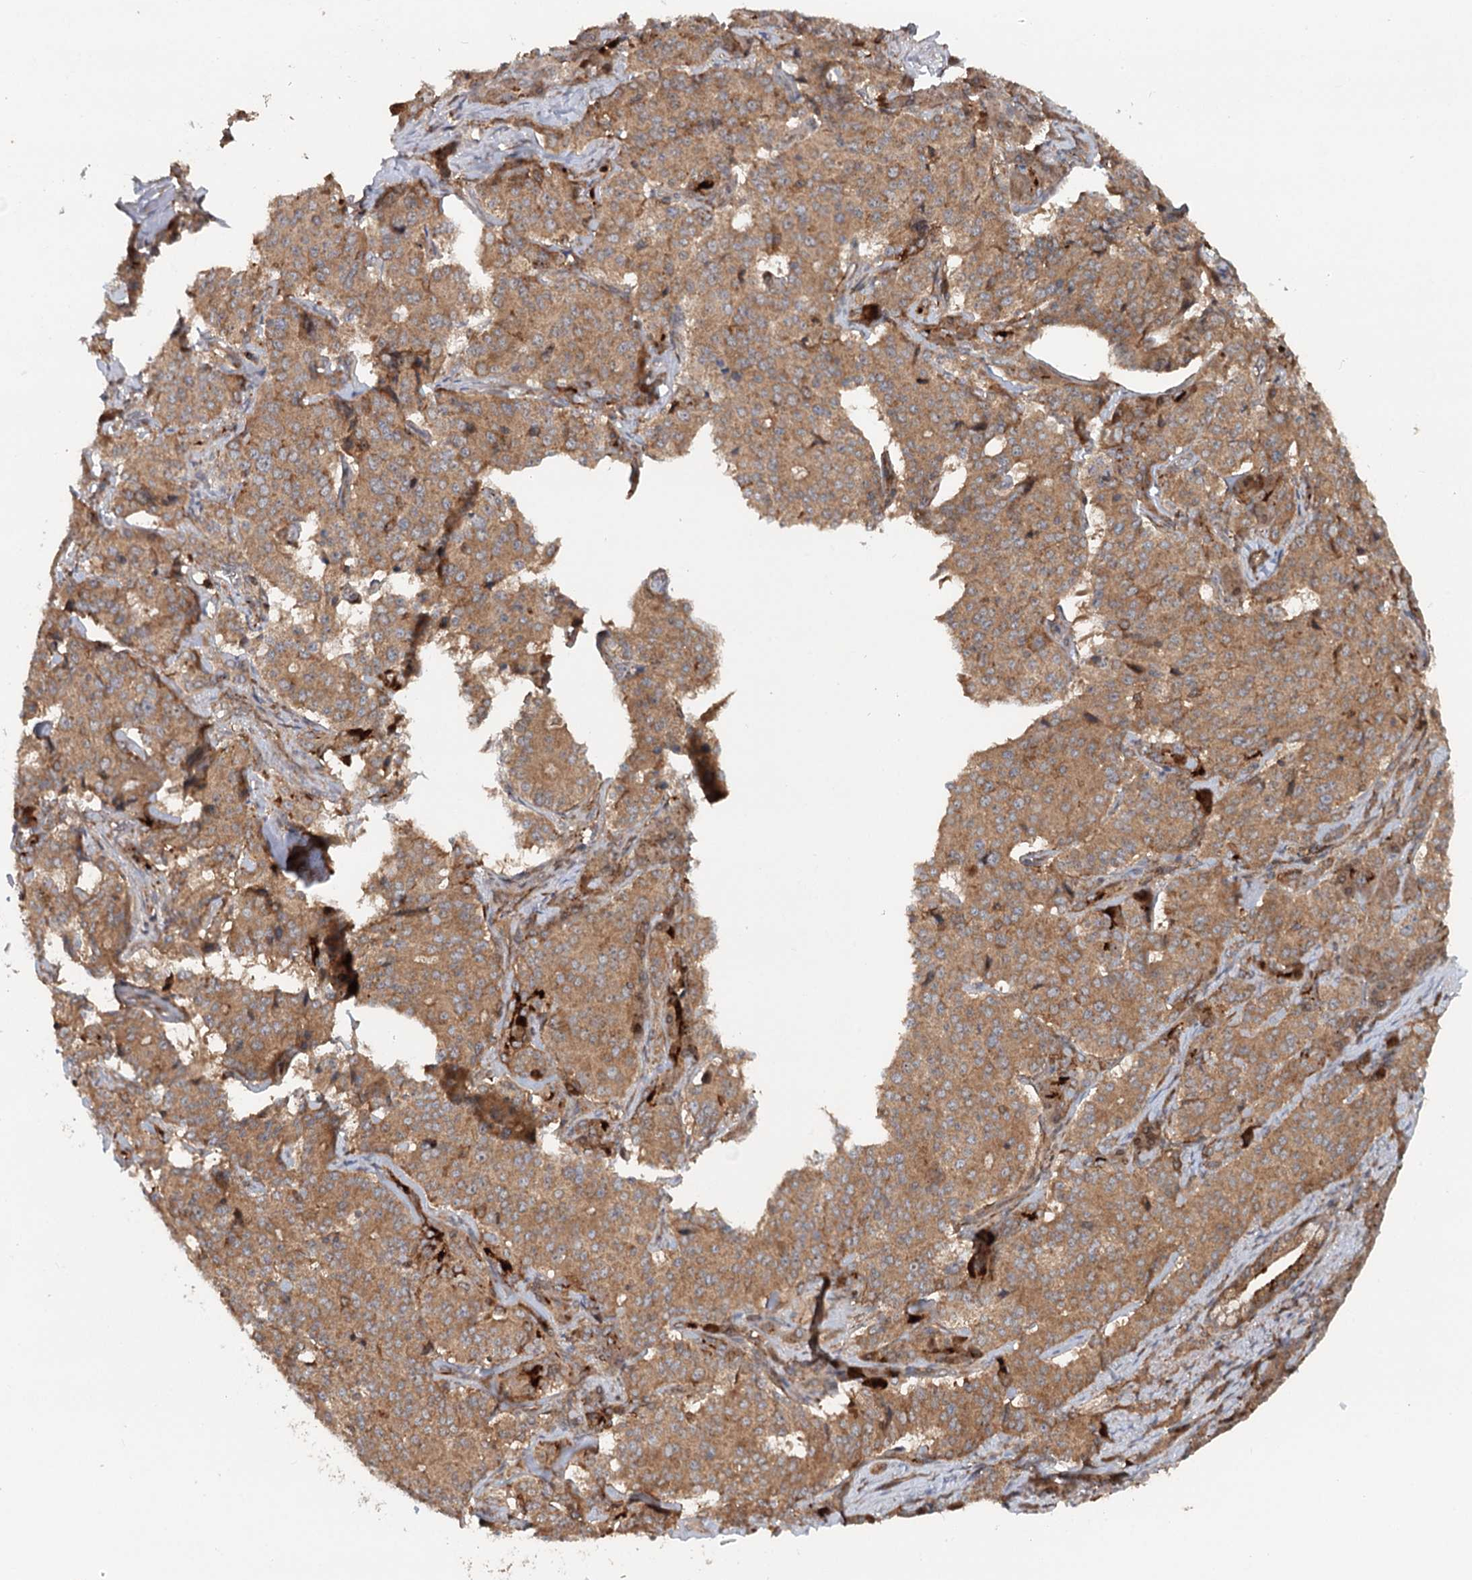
{"staining": {"intensity": "moderate", "quantity": ">75%", "location": "cytoplasmic/membranous"}, "tissue": "pancreatic cancer", "cell_type": "Tumor cells", "image_type": "cancer", "snomed": [{"axis": "morphology", "description": "Adenocarcinoma, NOS"}, {"axis": "topography", "description": "Pancreas"}], "caption": "Immunohistochemical staining of human pancreatic cancer reveals medium levels of moderate cytoplasmic/membranous protein expression in approximately >75% of tumor cells. The staining is performed using DAB brown chromogen to label protein expression. The nuclei are counter-stained blue using hematoxylin.", "gene": "RNF111", "patient": {"sex": "female", "age": 74}}